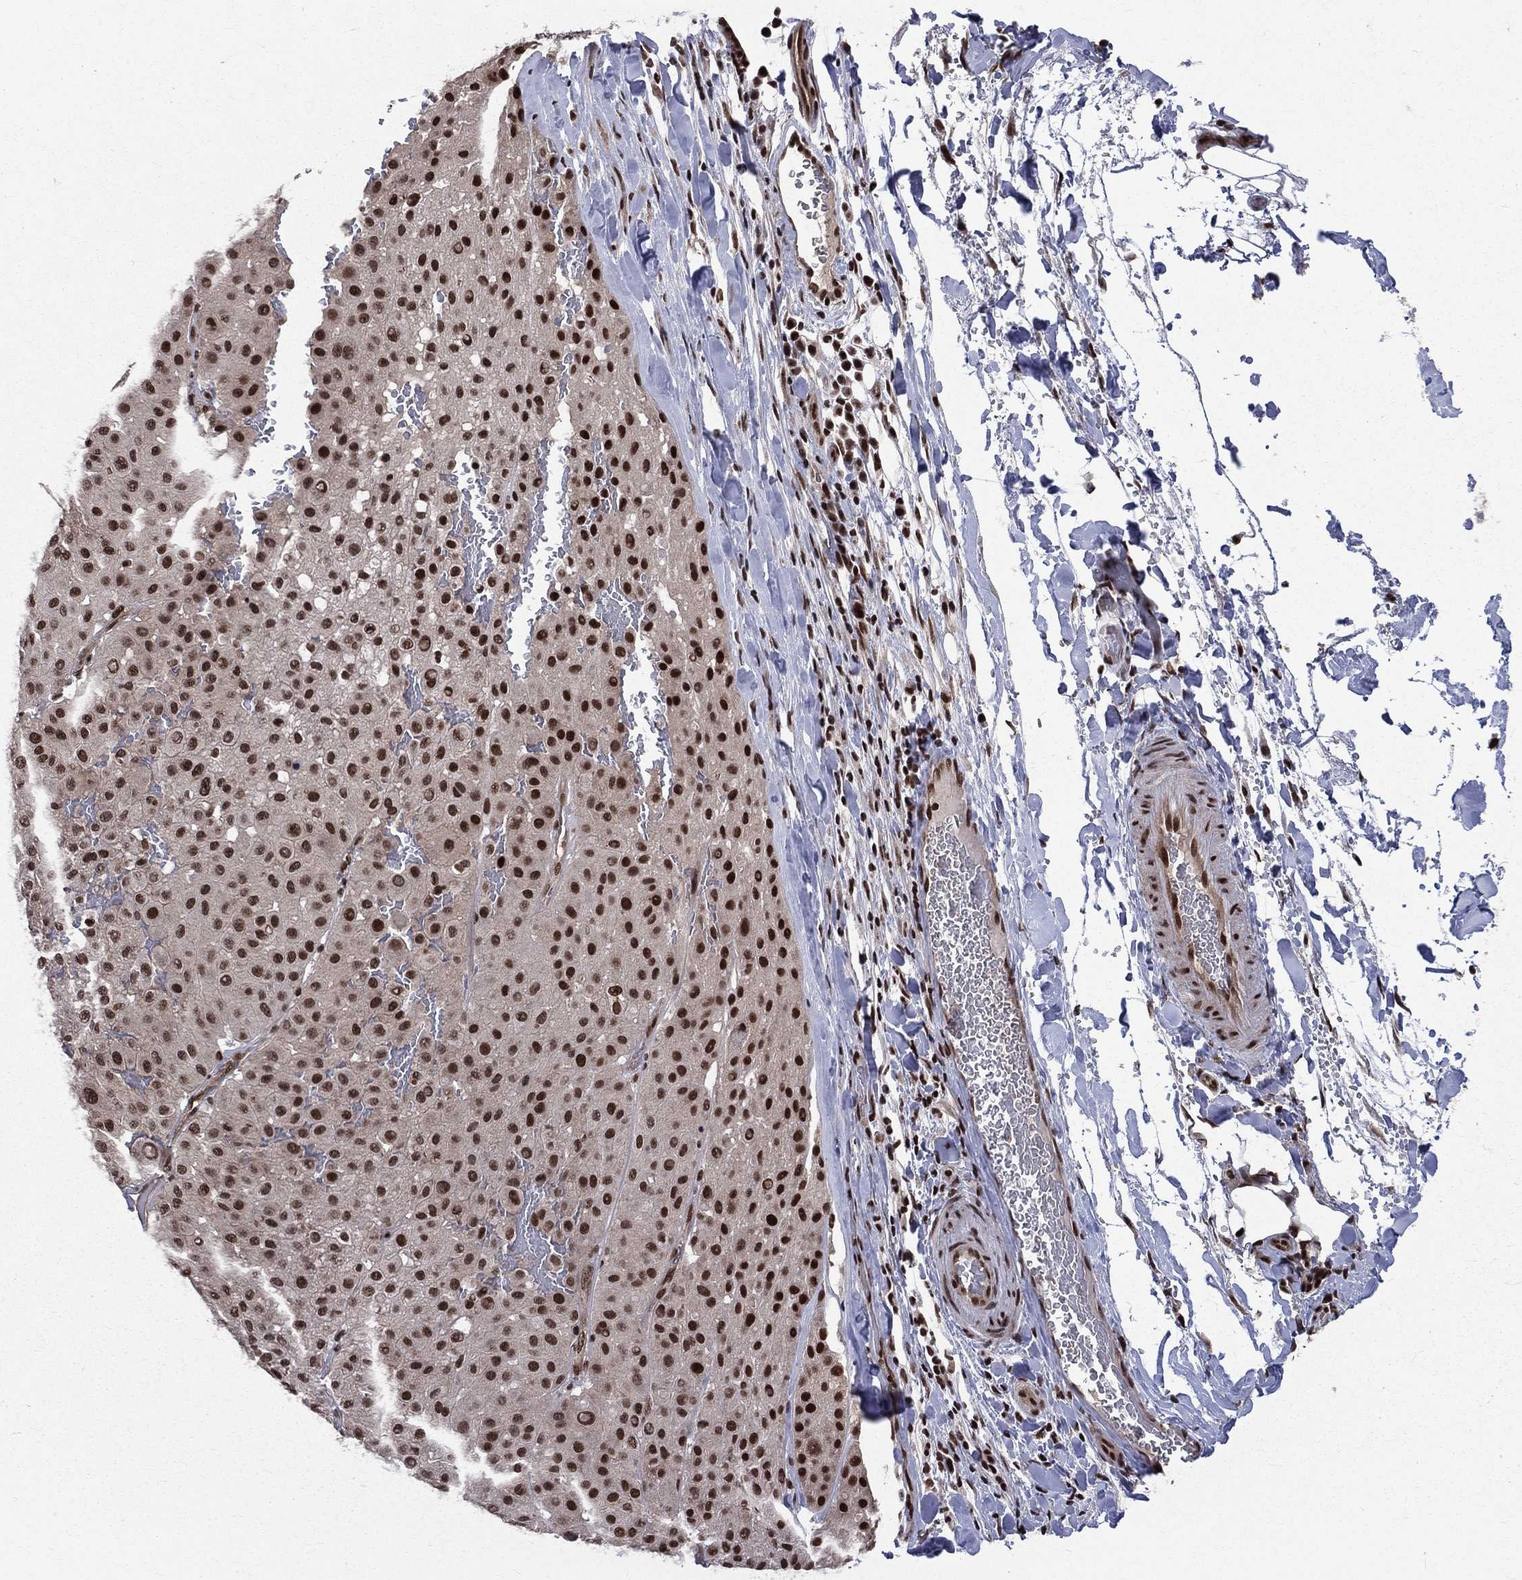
{"staining": {"intensity": "strong", "quantity": ">75%", "location": "nuclear"}, "tissue": "melanoma", "cell_type": "Tumor cells", "image_type": "cancer", "snomed": [{"axis": "morphology", "description": "Malignant melanoma, Metastatic site"}, {"axis": "topography", "description": "Smooth muscle"}], "caption": "Malignant melanoma (metastatic site) was stained to show a protein in brown. There is high levels of strong nuclear positivity in approximately >75% of tumor cells.", "gene": "SMC3", "patient": {"sex": "male", "age": 41}}